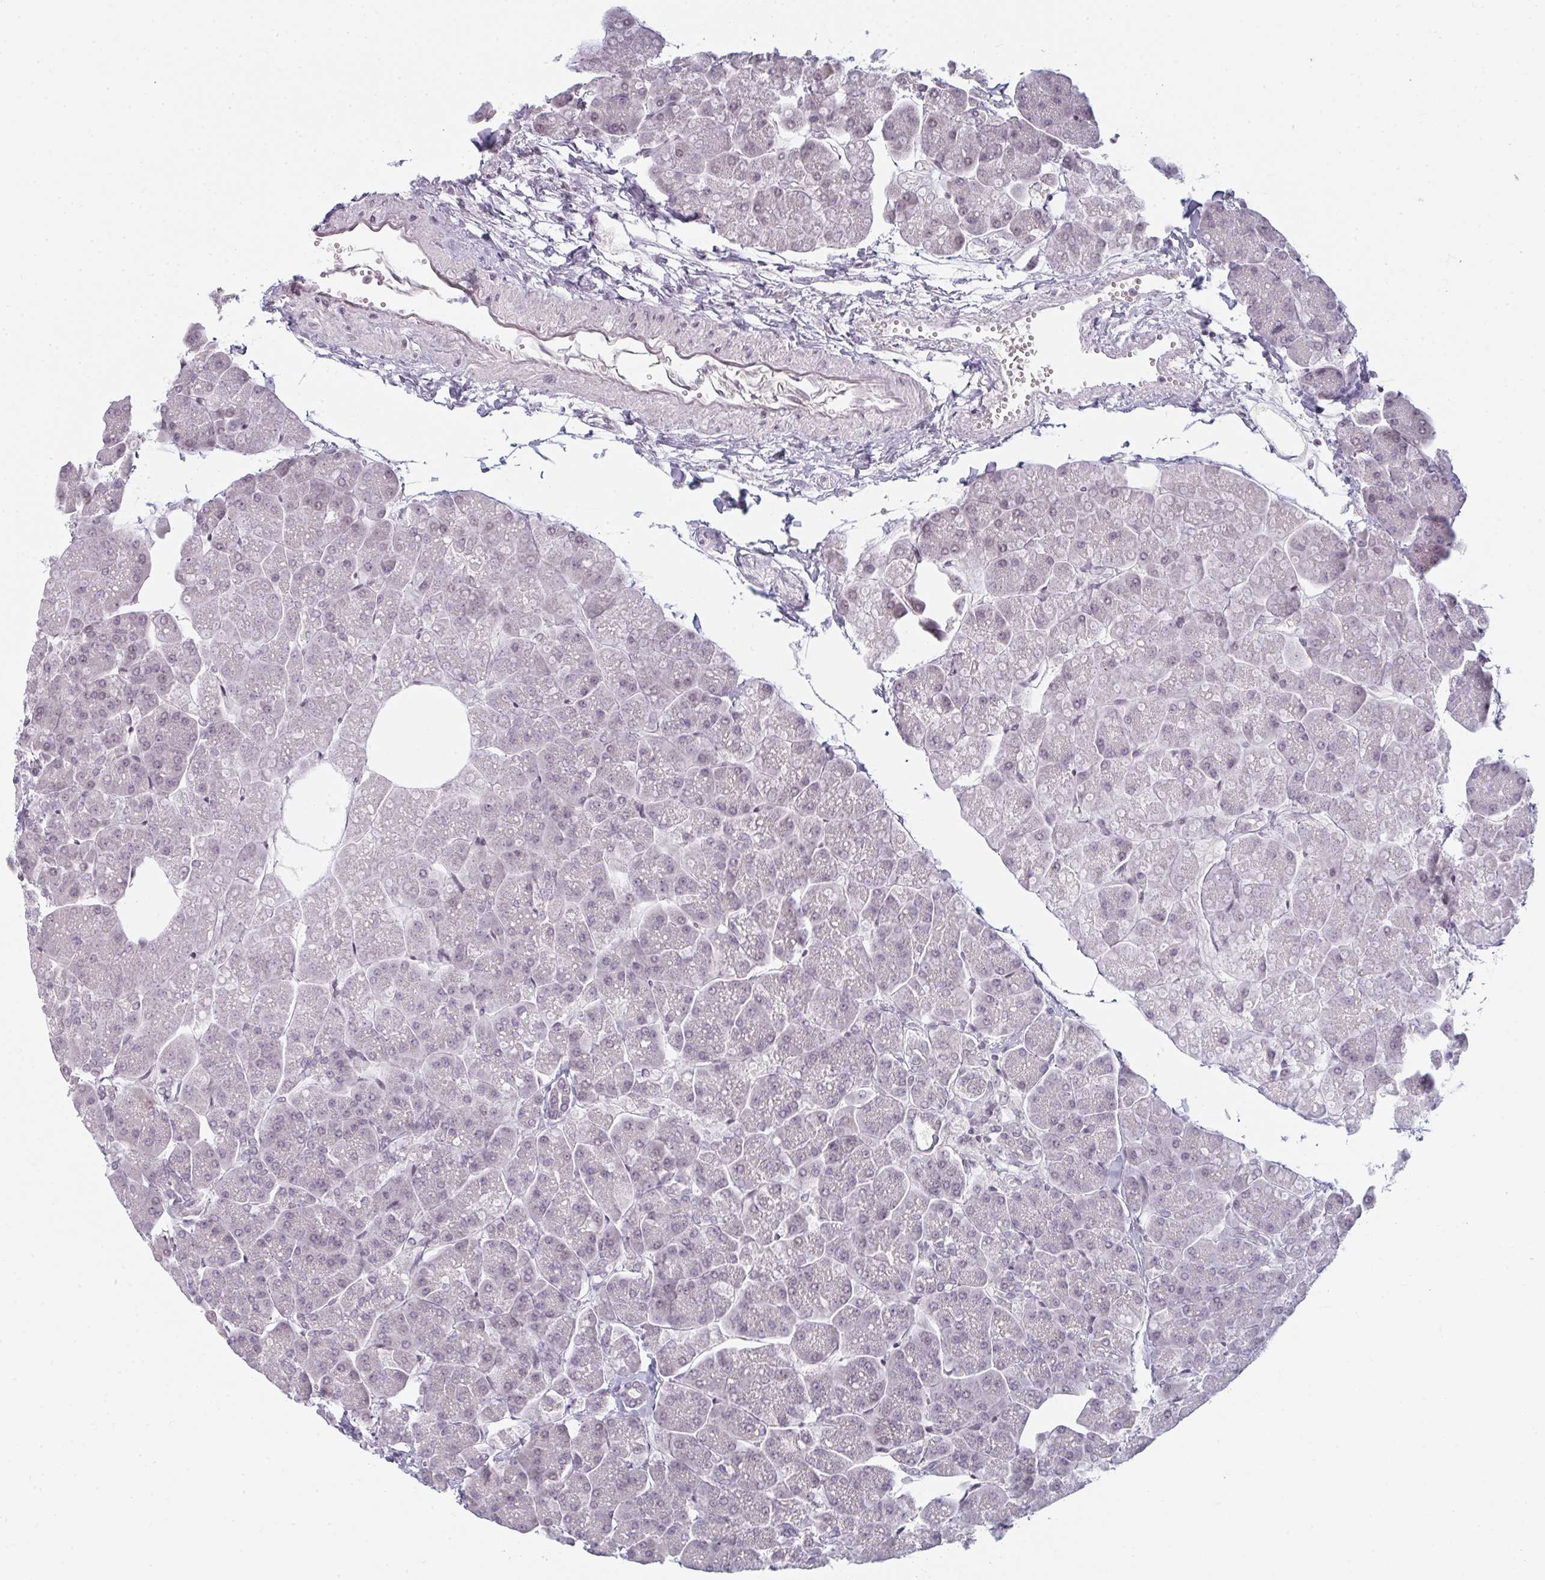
{"staining": {"intensity": "negative", "quantity": "none", "location": "none"}, "tissue": "pancreas", "cell_type": "Exocrine glandular cells", "image_type": "normal", "snomed": [{"axis": "morphology", "description": "Normal tissue, NOS"}, {"axis": "topography", "description": "Pancreas"}, {"axis": "topography", "description": "Peripheral nerve tissue"}], "caption": "Micrograph shows no significant protein staining in exocrine glandular cells of unremarkable pancreas.", "gene": "RBBP6", "patient": {"sex": "male", "age": 54}}